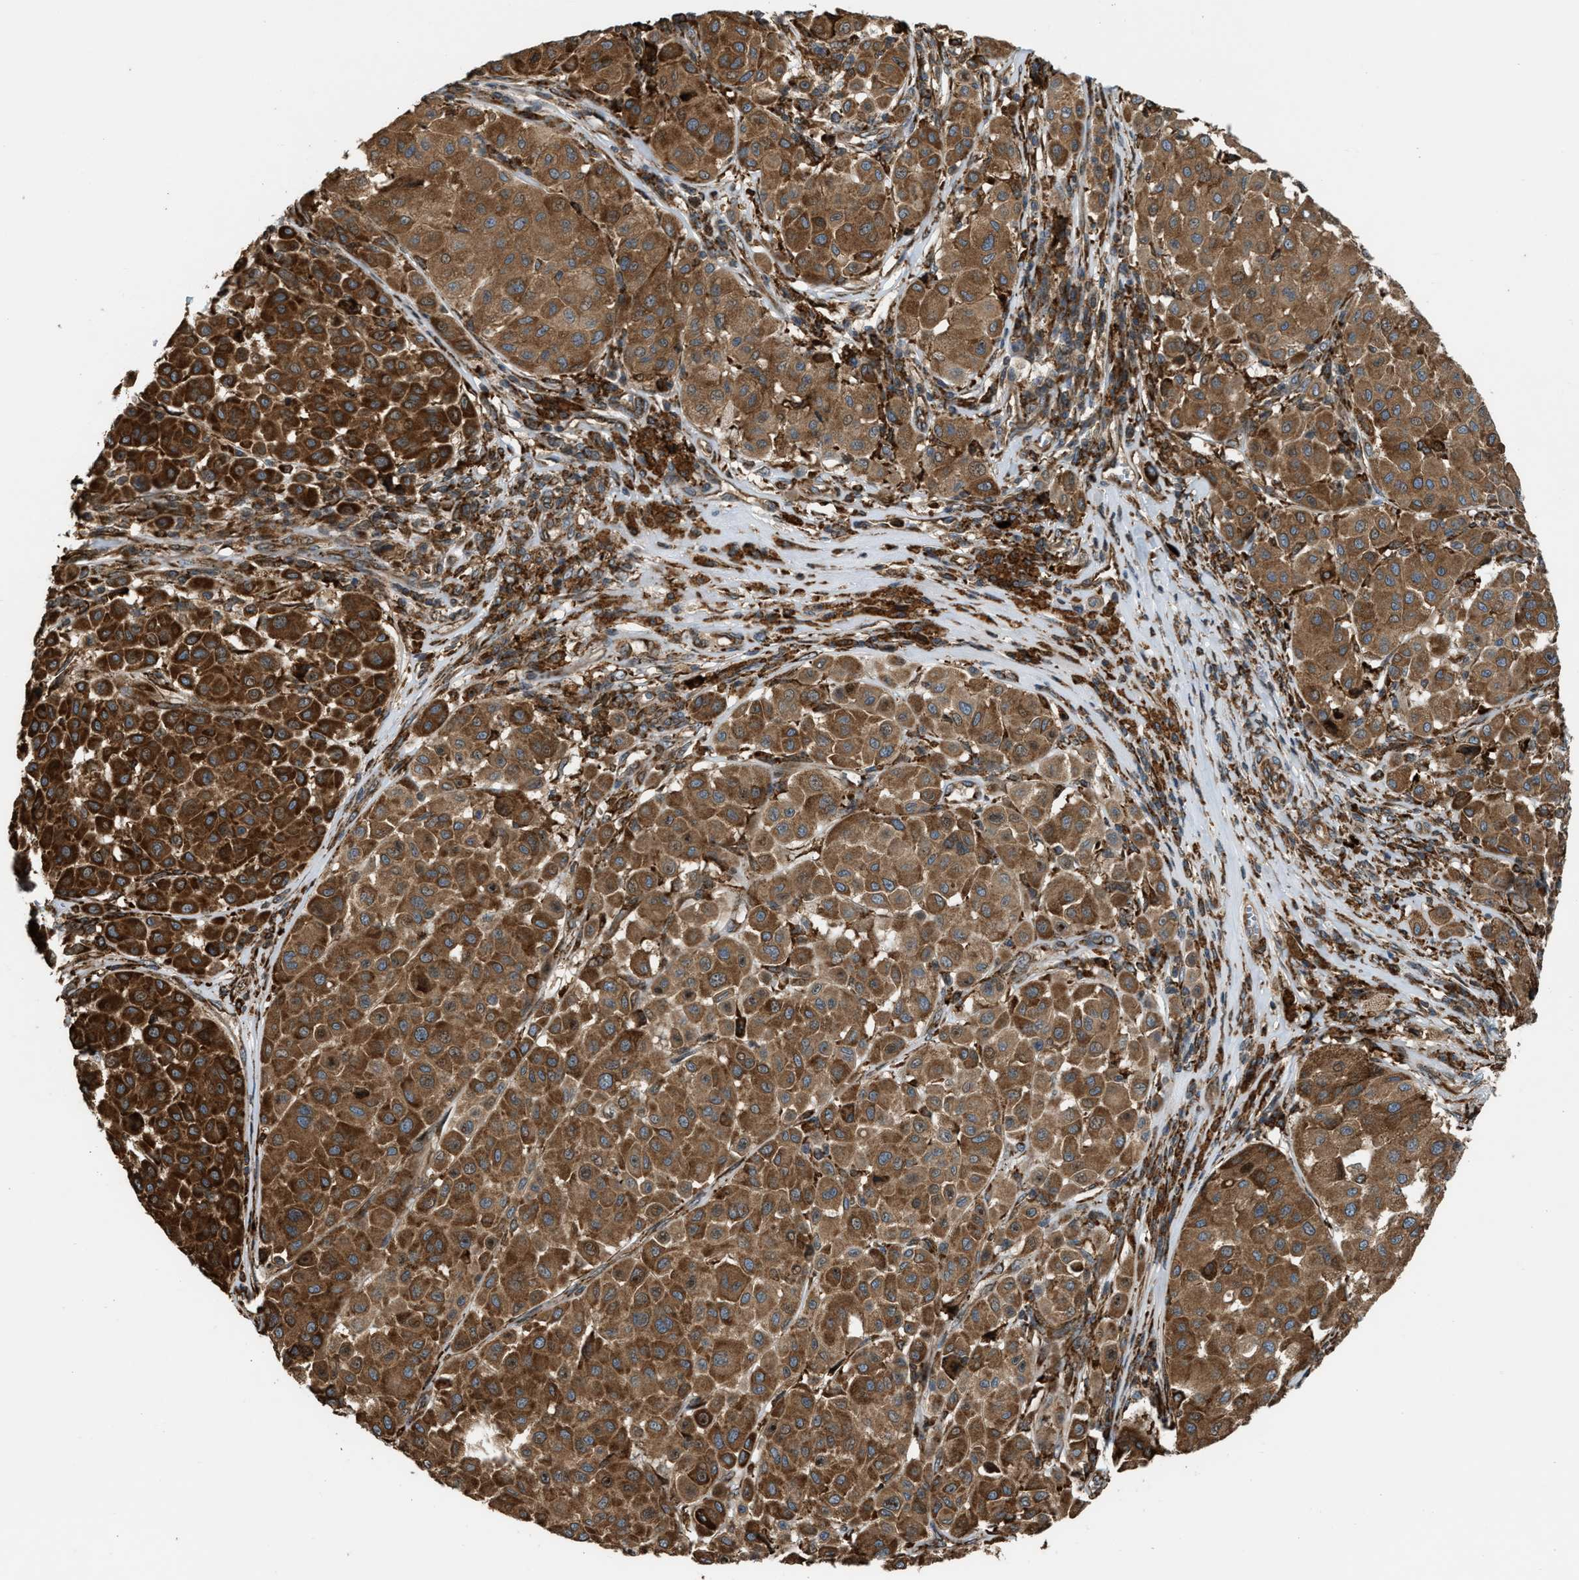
{"staining": {"intensity": "strong", "quantity": ">75%", "location": "cytoplasmic/membranous"}, "tissue": "melanoma", "cell_type": "Tumor cells", "image_type": "cancer", "snomed": [{"axis": "morphology", "description": "Malignant melanoma, Metastatic site"}, {"axis": "topography", "description": "Soft tissue"}], "caption": "Immunohistochemistry (IHC) of melanoma exhibits high levels of strong cytoplasmic/membranous staining in approximately >75% of tumor cells.", "gene": "BAIAP2L1", "patient": {"sex": "male", "age": 41}}